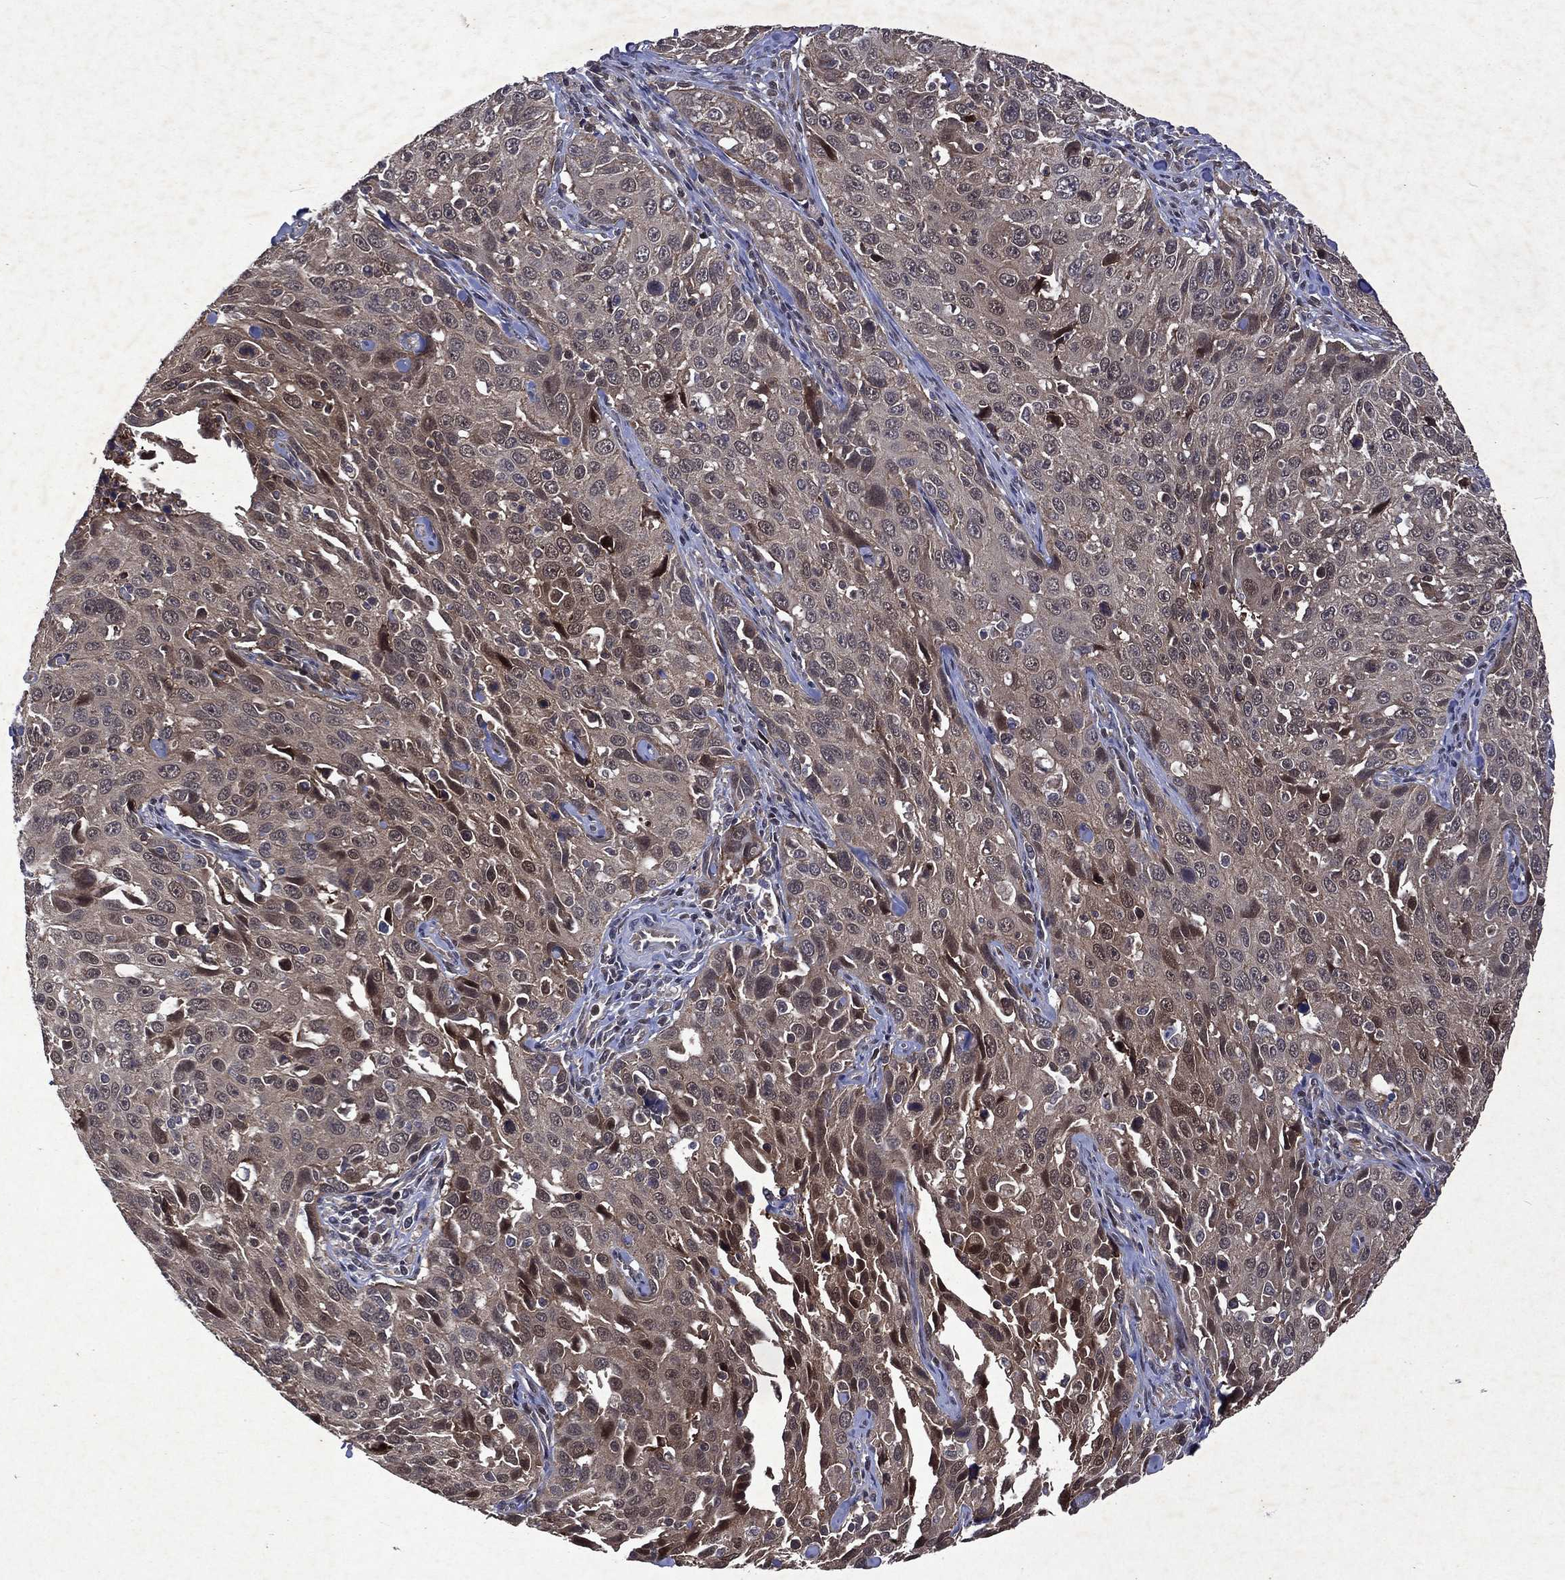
{"staining": {"intensity": "weak", "quantity": "<25%", "location": "cytoplasmic/membranous"}, "tissue": "cervical cancer", "cell_type": "Tumor cells", "image_type": "cancer", "snomed": [{"axis": "morphology", "description": "Squamous cell carcinoma, NOS"}, {"axis": "topography", "description": "Cervix"}], "caption": "Tumor cells are negative for protein expression in human cervical cancer (squamous cell carcinoma).", "gene": "MTAP", "patient": {"sex": "female", "age": 26}}